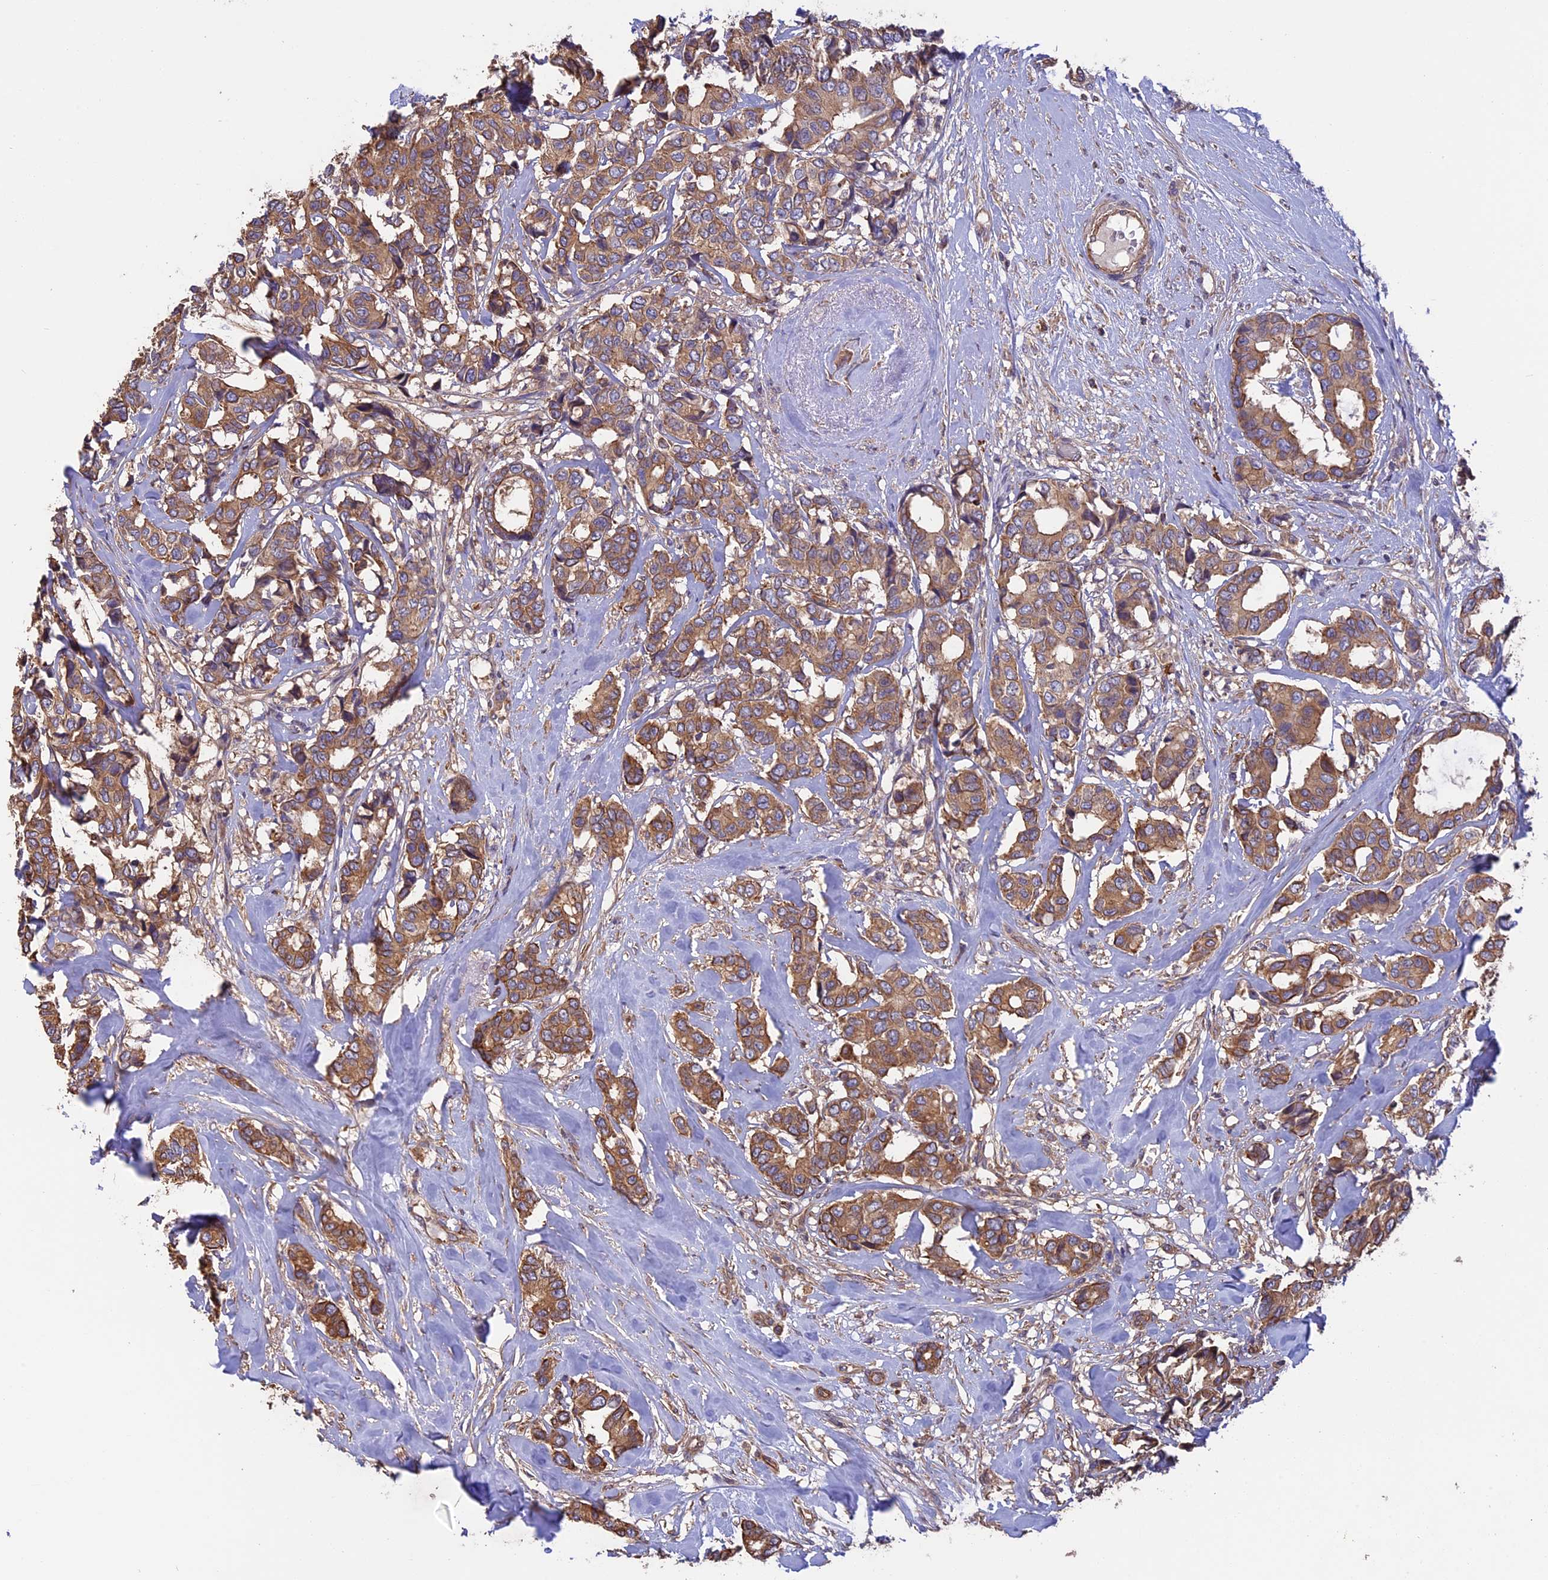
{"staining": {"intensity": "moderate", "quantity": ">75%", "location": "cytoplasmic/membranous"}, "tissue": "breast cancer", "cell_type": "Tumor cells", "image_type": "cancer", "snomed": [{"axis": "morphology", "description": "Duct carcinoma"}, {"axis": "topography", "description": "Breast"}], "caption": "Approximately >75% of tumor cells in breast cancer demonstrate moderate cytoplasmic/membranous protein expression as visualized by brown immunohistochemical staining.", "gene": "GAS8", "patient": {"sex": "female", "age": 87}}